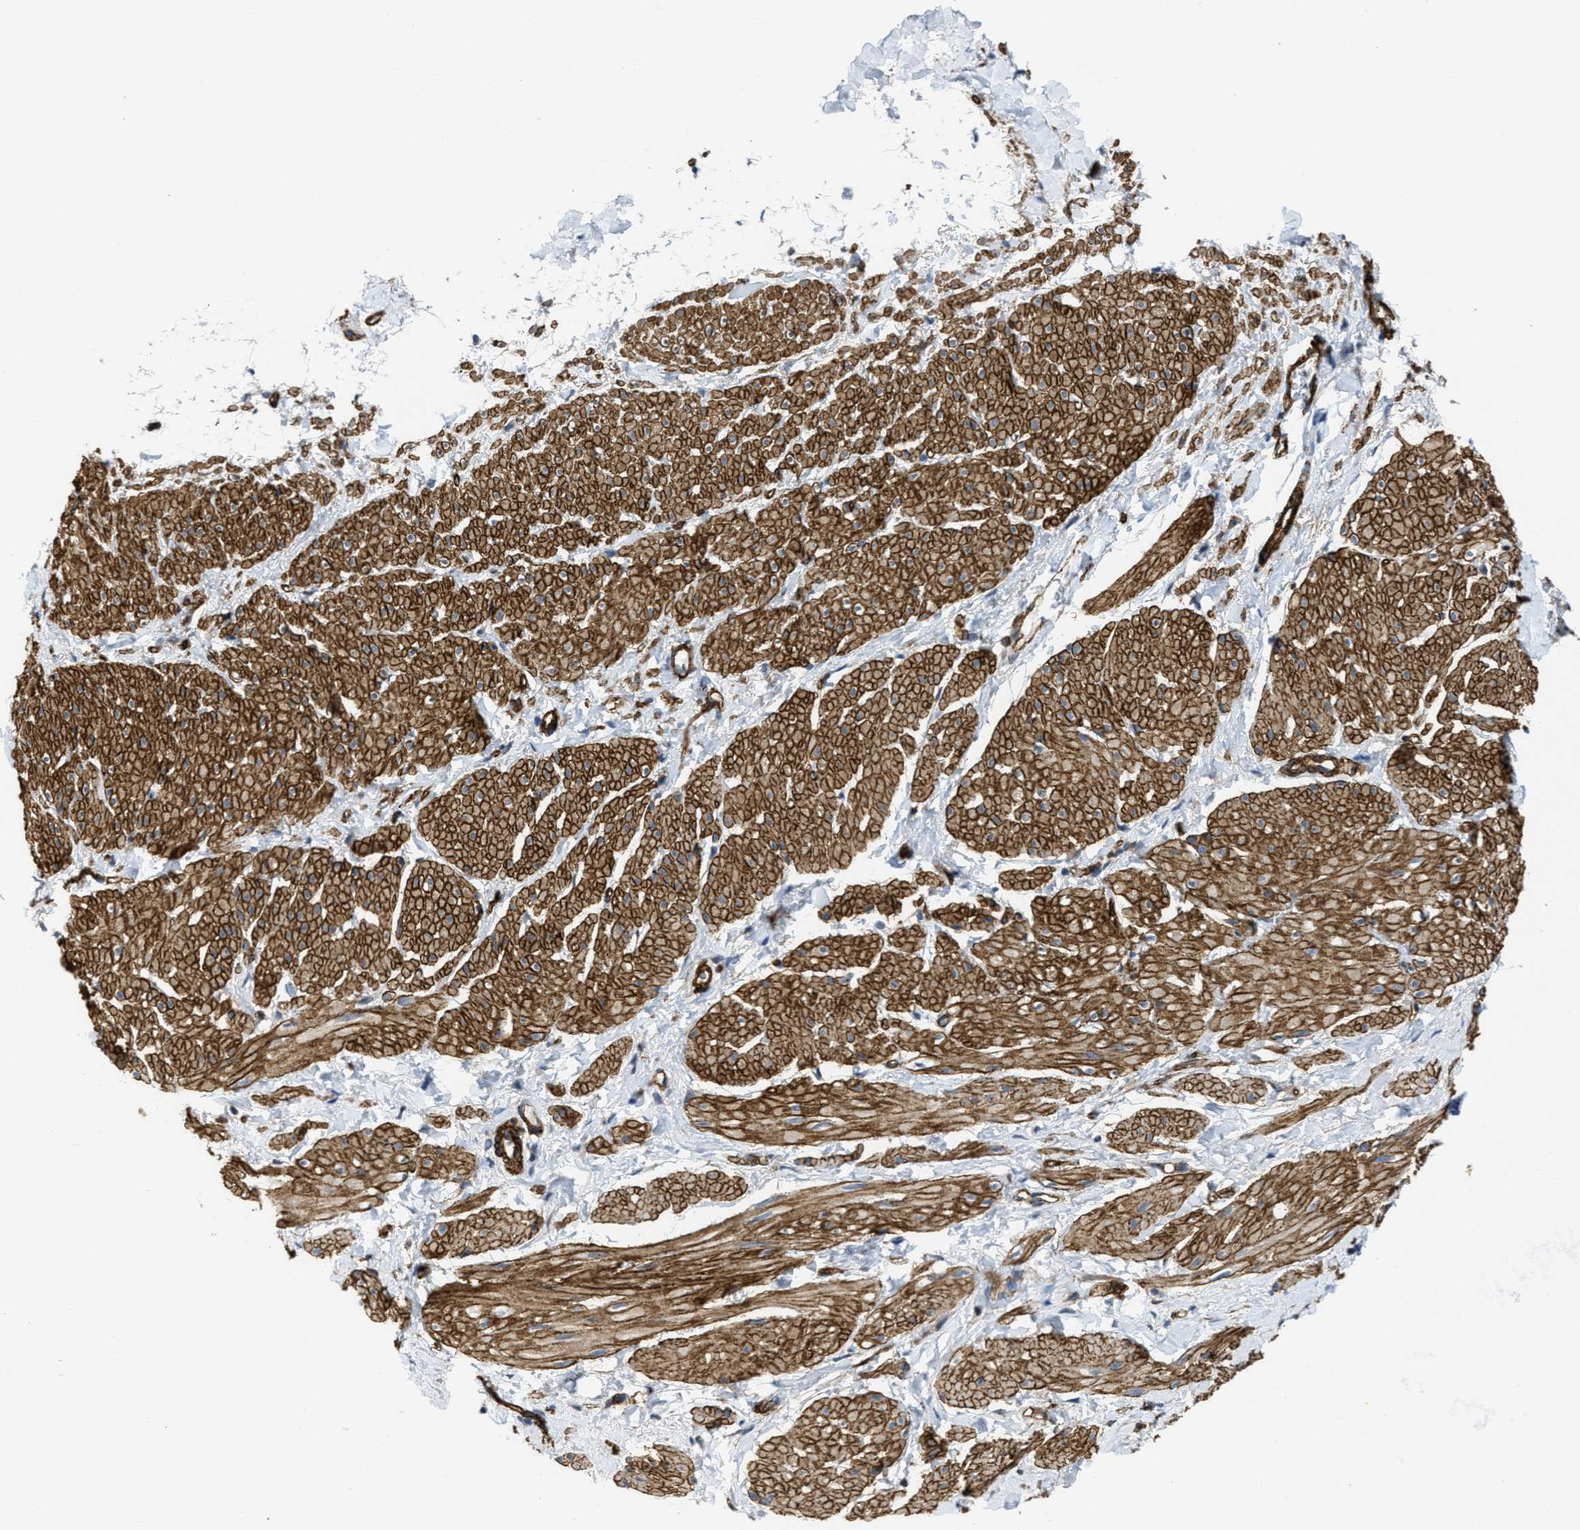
{"staining": {"intensity": "moderate", "quantity": ">75%", "location": "cytoplasmic/membranous"}, "tissue": "smooth muscle", "cell_type": "Smooth muscle cells", "image_type": "normal", "snomed": [{"axis": "morphology", "description": "Normal tissue, NOS"}, {"axis": "topography", "description": "Smooth muscle"}], "caption": "Immunohistochemical staining of unremarkable human smooth muscle exhibits >75% levels of moderate cytoplasmic/membranous protein staining in approximately >75% of smooth muscle cells.", "gene": "NAB1", "patient": {"sex": "male", "age": 16}}